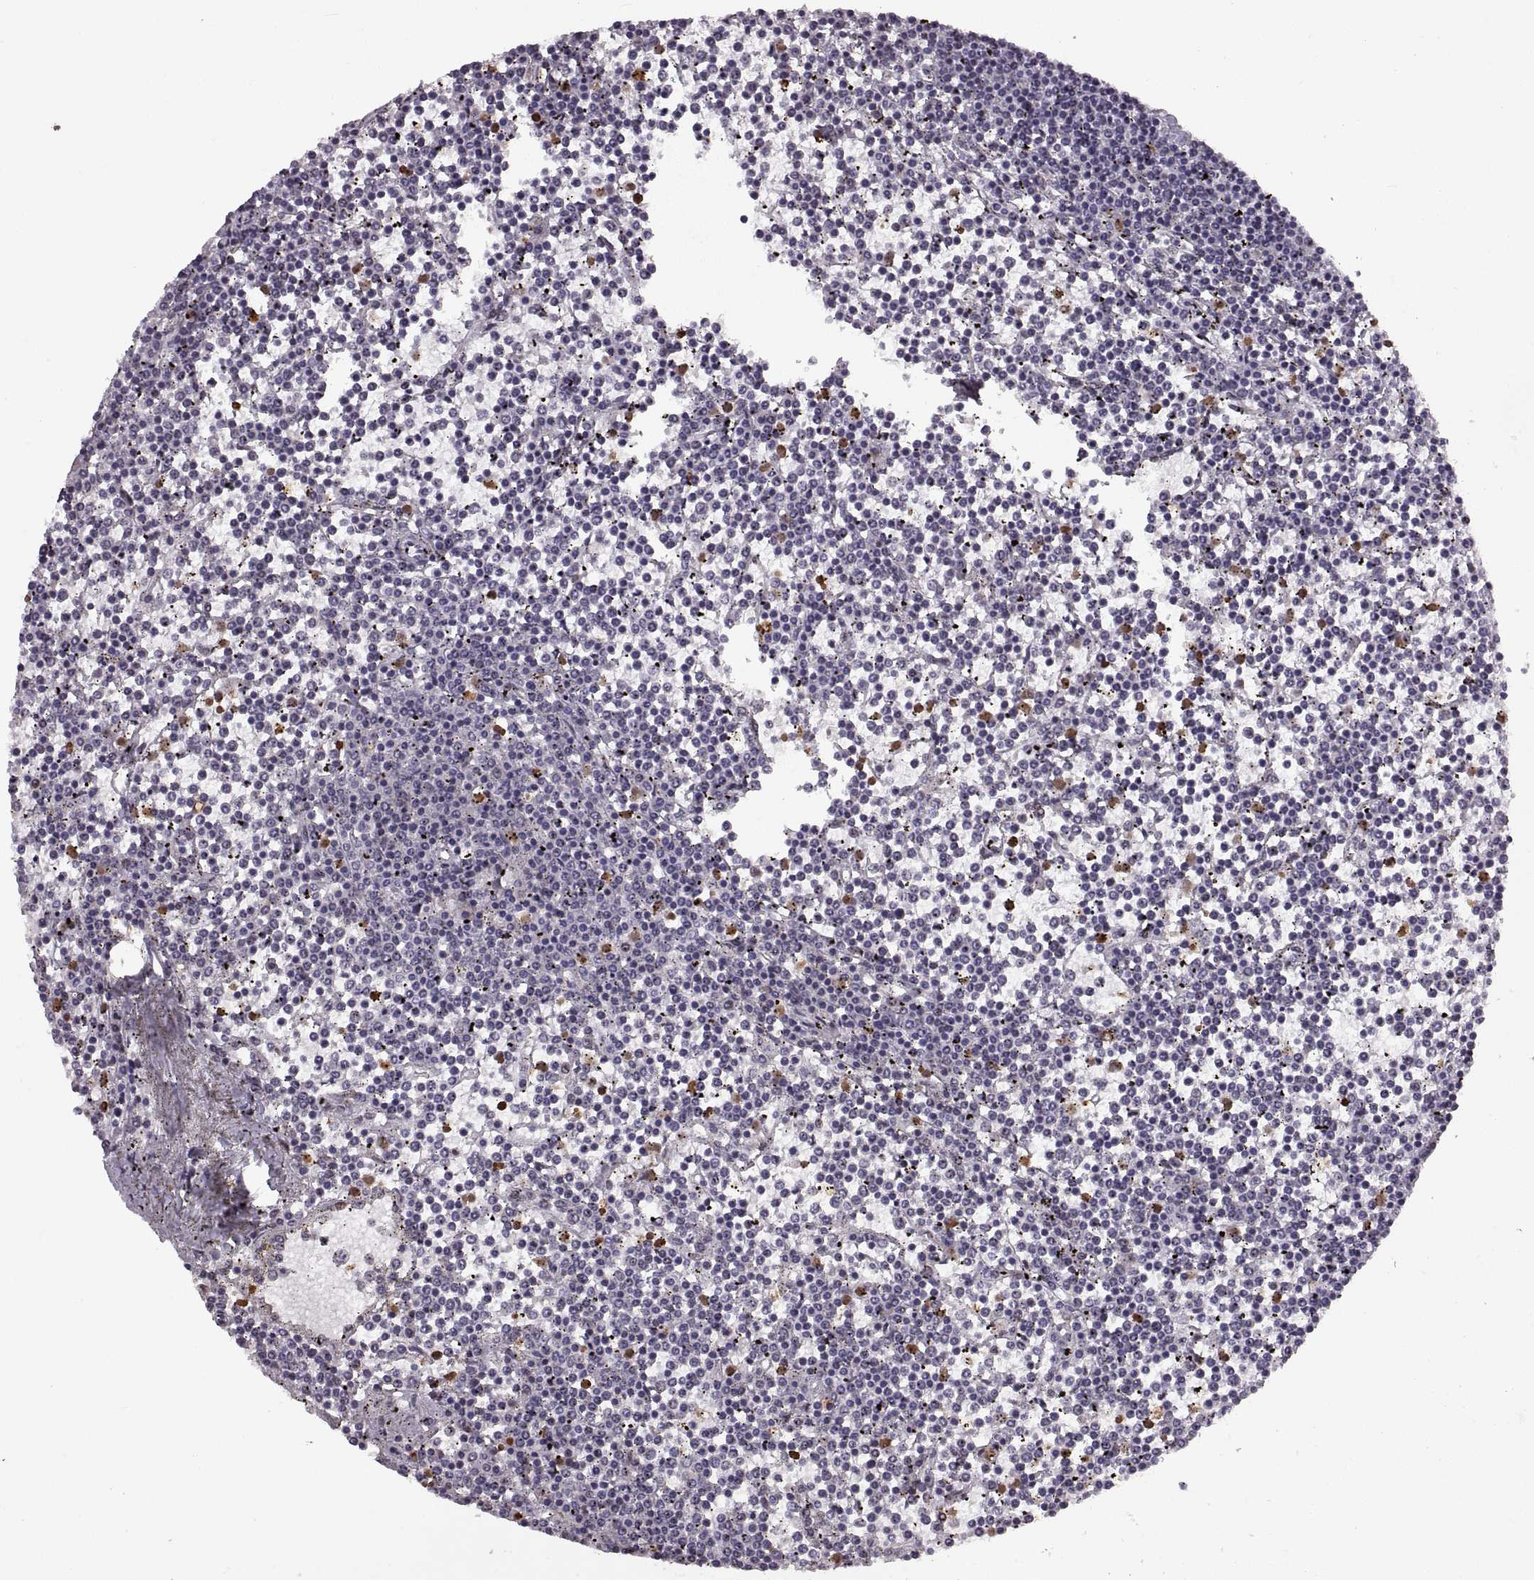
{"staining": {"intensity": "negative", "quantity": "none", "location": "none"}, "tissue": "lymphoma", "cell_type": "Tumor cells", "image_type": "cancer", "snomed": [{"axis": "morphology", "description": "Malignant lymphoma, non-Hodgkin's type, Low grade"}, {"axis": "topography", "description": "Spleen"}], "caption": "Immunohistochemistry (IHC) of human low-grade malignant lymphoma, non-Hodgkin's type reveals no positivity in tumor cells. (Stains: DAB IHC with hematoxylin counter stain, Microscopy: brightfield microscopy at high magnification).", "gene": "PALS1", "patient": {"sex": "female", "age": 19}}